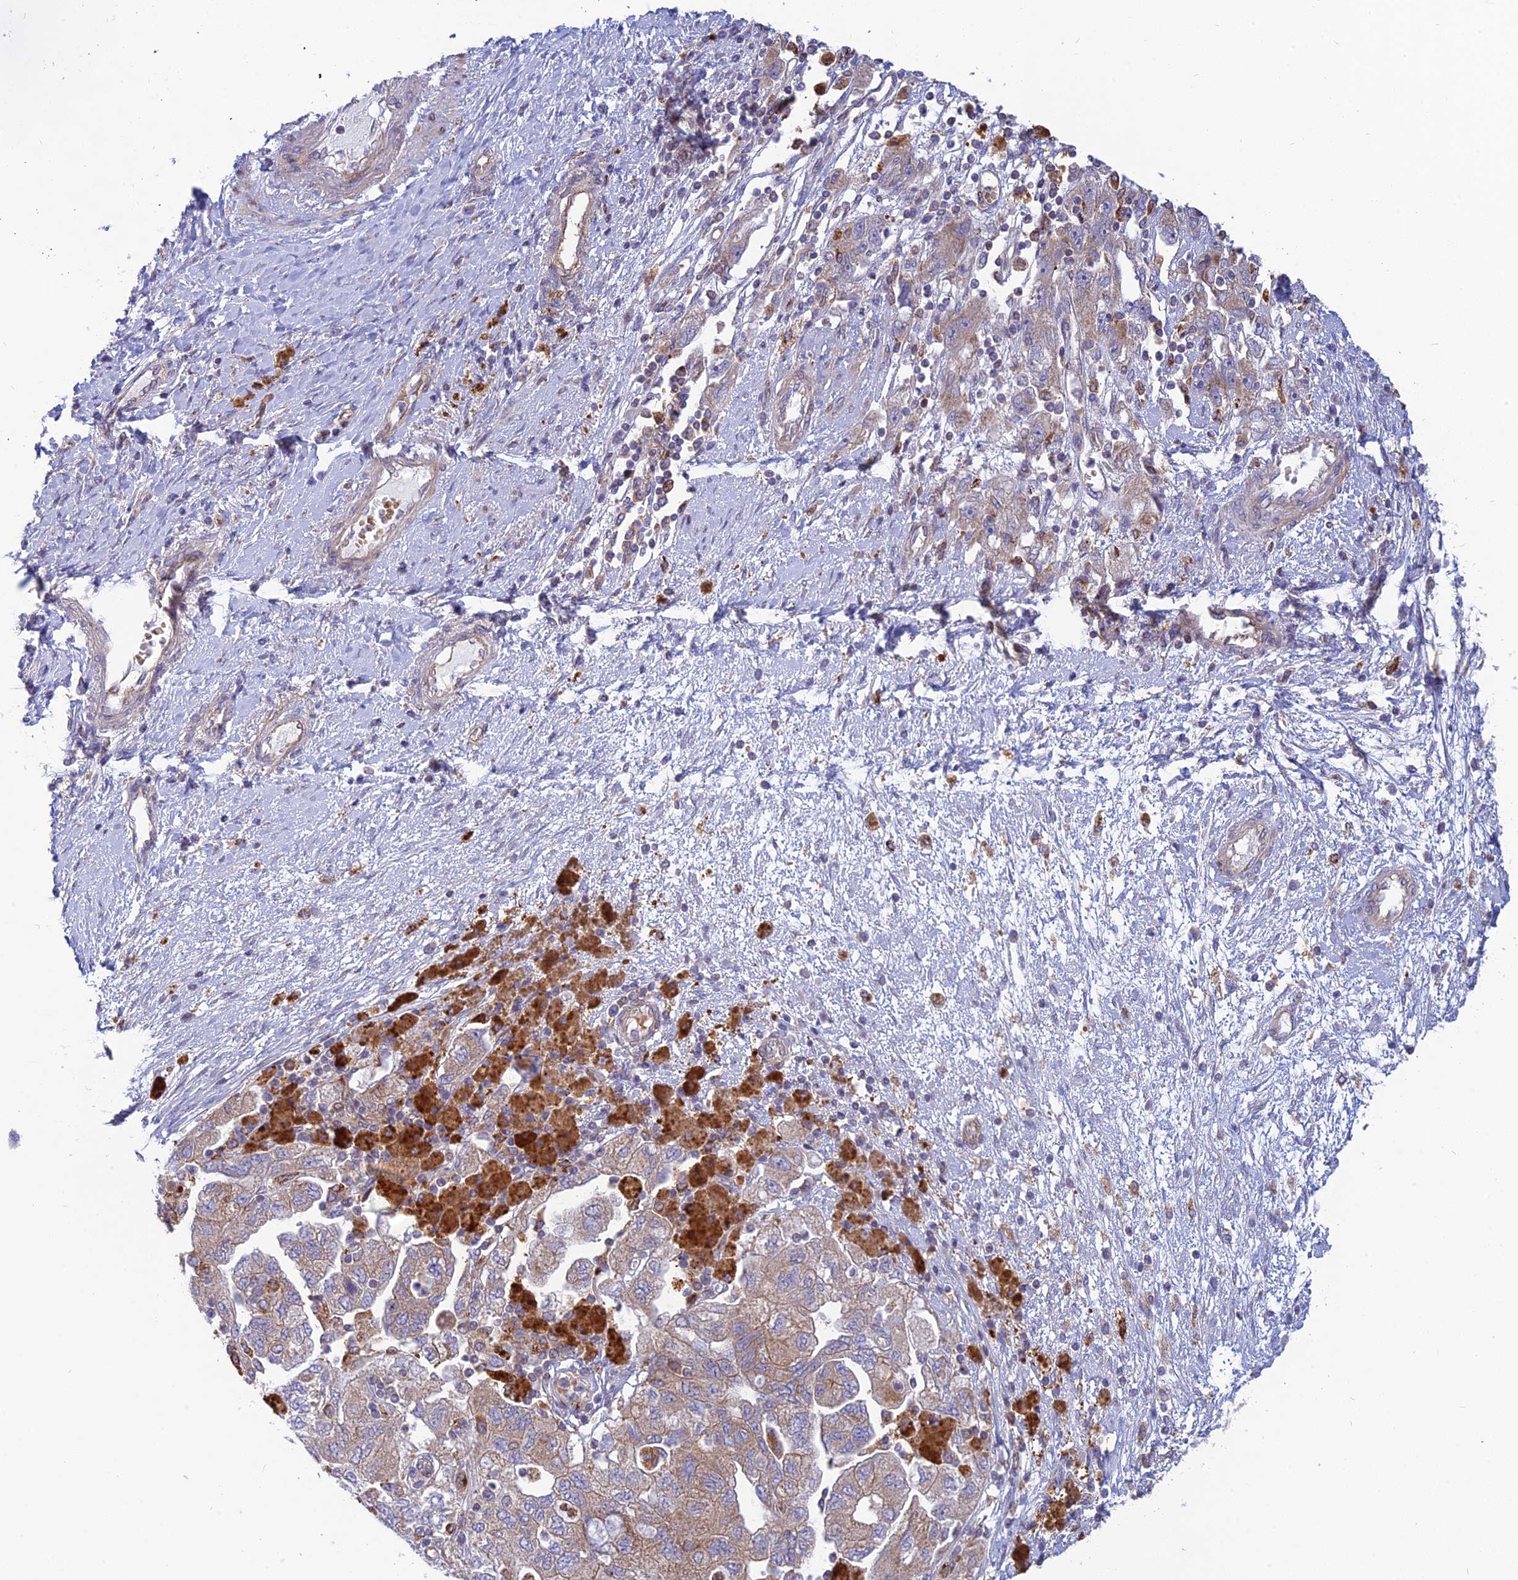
{"staining": {"intensity": "weak", "quantity": "25%-75%", "location": "cytoplasmic/membranous"}, "tissue": "ovarian cancer", "cell_type": "Tumor cells", "image_type": "cancer", "snomed": [{"axis": "morphology", "description": "Carcinoma, NOS"}, {"axis": "morphology", "description": "Cystadenocarcinoma, serous, NOS"}, {"axis": "topography", "description": "Ovary"}], "caption": "Ovarian cancer (carcinoma) was stained to show a protein in brown. There is low levels of weak cytoplasmic/membranous expression in about 25%-75% of tumor cells.", "gene": "PHKA2", "patient": {"sex": "female", "age": 69}}